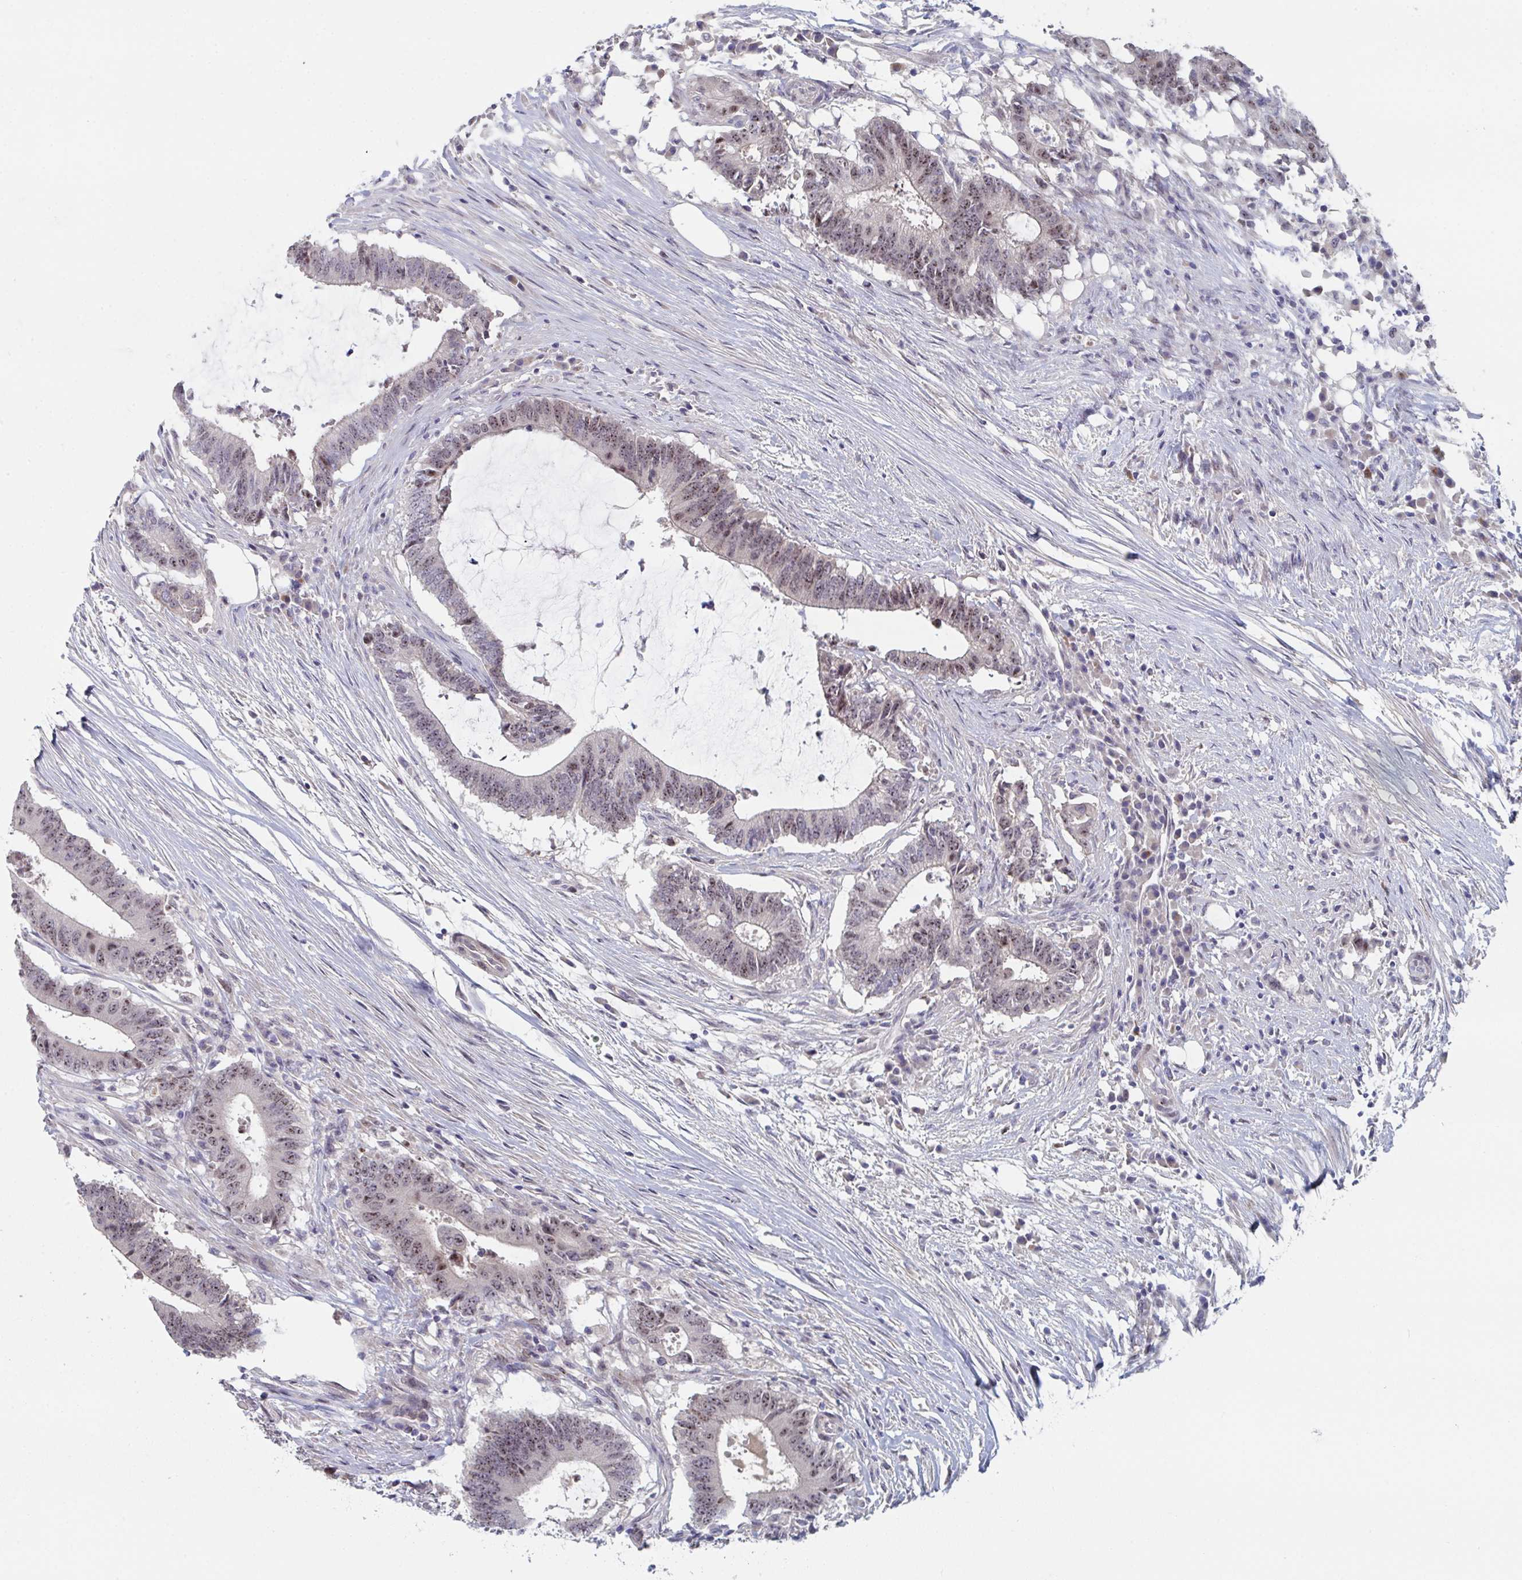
{"staining": {"intensity": "weak", "quantity": ">75%", "location": "nuclear"}, "tissue": "colorectal cancer", "cell_type": "Tumor cells", "image_type": "cancer", "snomed": [{"axis": "morphology", "description": "Adenocarcinoma, NOS"}, {"axis": "topography", "description": "Colon"}], "caption": "An IHC micrograph of tumor tissue is shown. Protein staining in brown highlights weak nuclear positivity in colorectal adenocarcinoma within tumor cells.", "gene": "CENPT", "patient": {"sex": "female", "age": 43}}